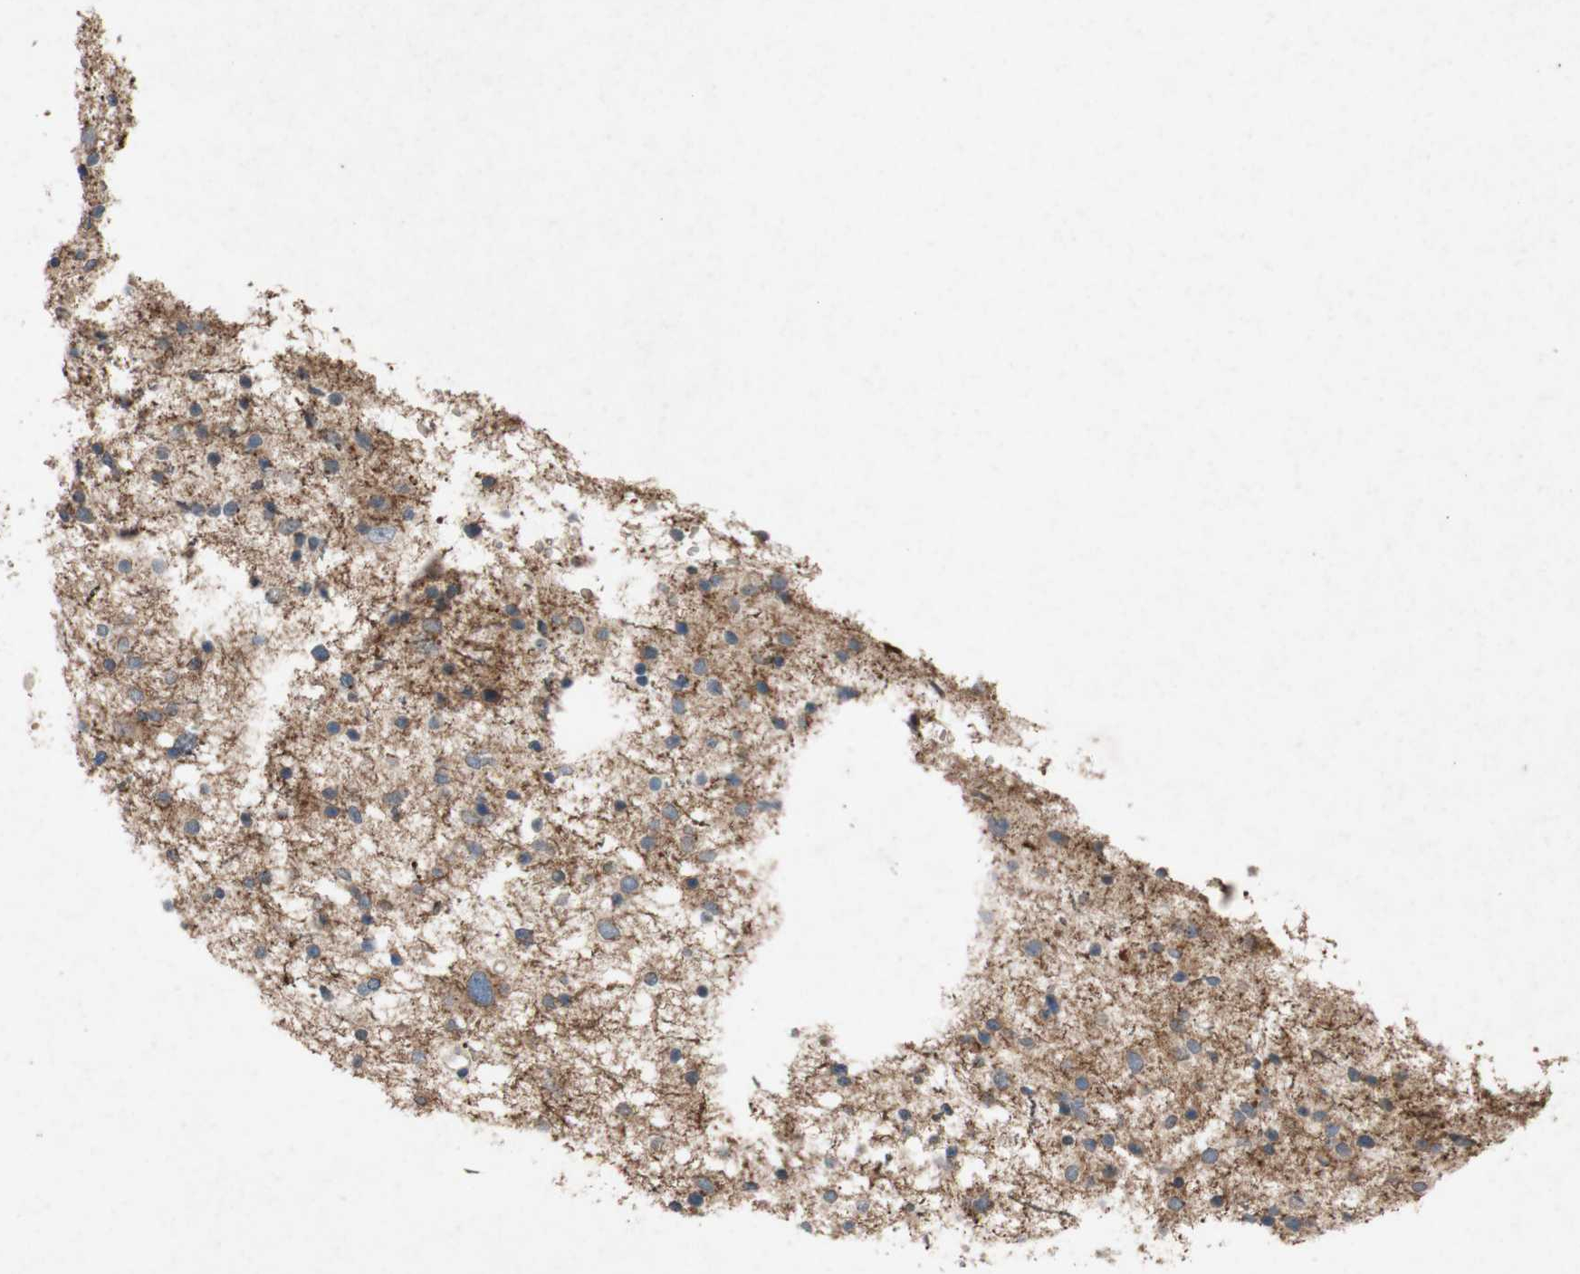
{"staining": {"intensity": "negative", "quantity": "none", "location": "none"}, "tissue": "glioma", "cell_type": "Tumor cells", "image_type": "cancer", "snomed": [{"axis": "morphology", "description": "Glioma, malignant, Low grade"}, {"axis": "topography", "description": "Brain"}], "caption": "A photomicrograph of human malignant glioma (low-grade) is negative for staining in tumor cells.", "gene": "ADD2", "patient": {"sex": "female", "age": 37}}